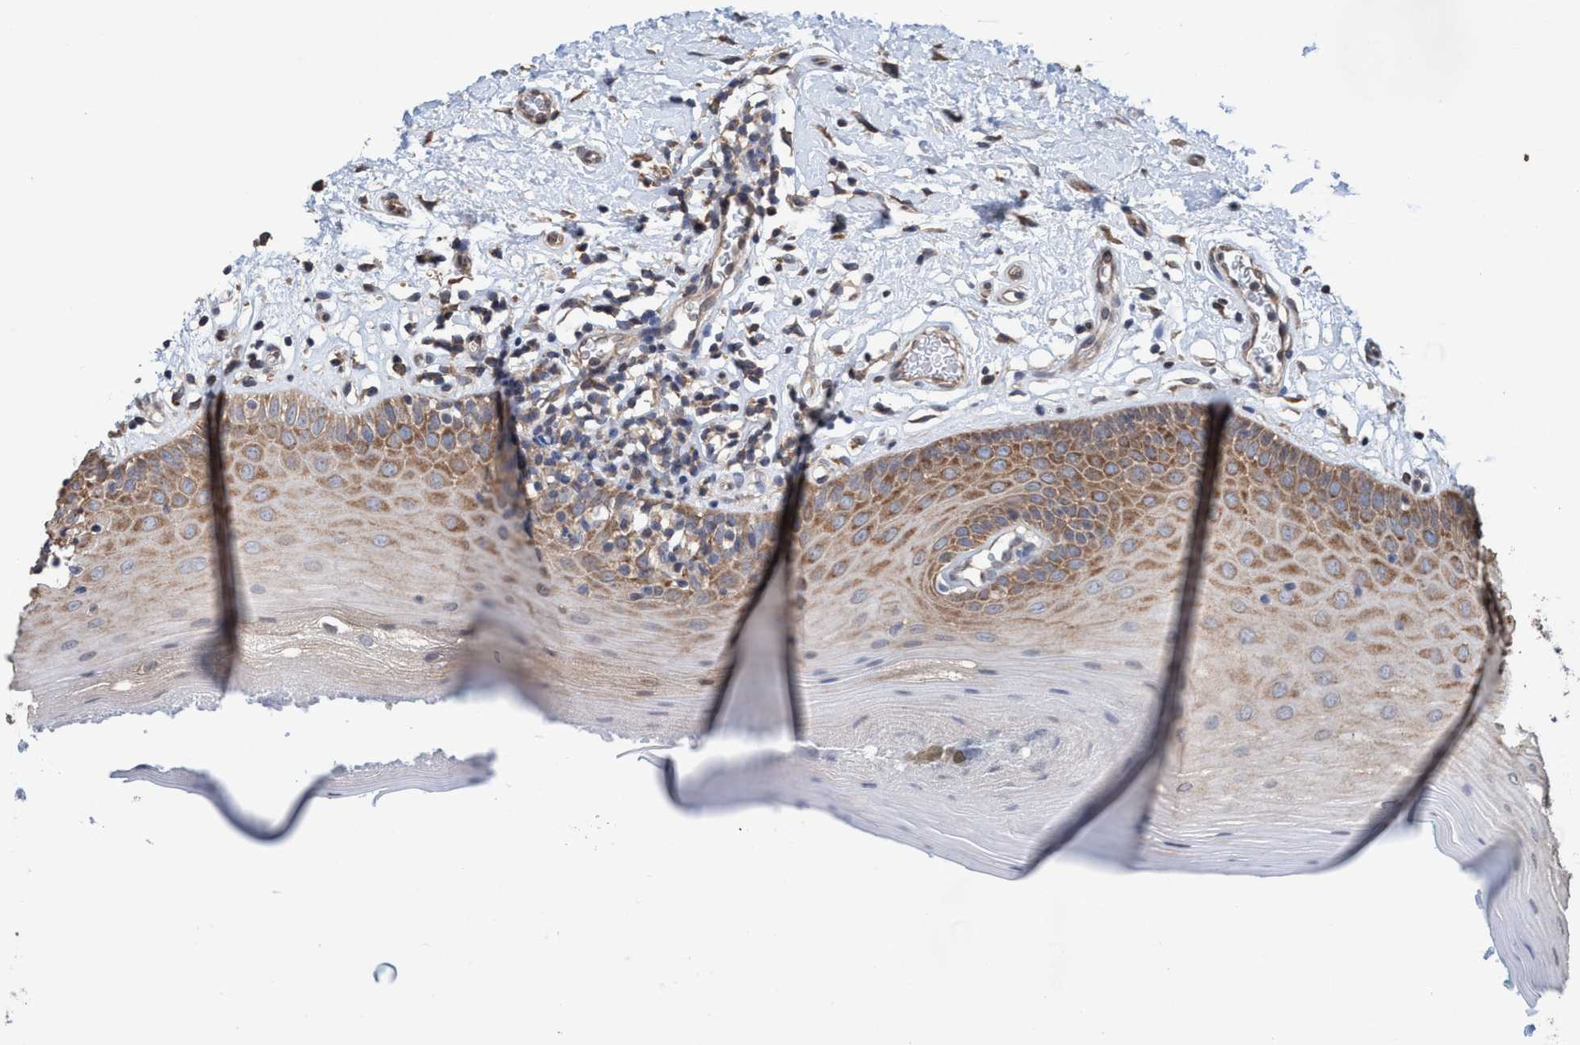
{"staining": {"intensity": "moderate", "quantity": ">75%", "location": "cytoplasmic/membranous"}, "tissue": "oral mucosa", "cell_type": "Squamous epithelial cells", "image_type": "normal", "snomed": [{"axis": "morphology", "description": "Normal tissue, NOS"}, {"axis": "topography", "description": "Skeletal muscle"}, {"axis": "topography", "description": "Oral tissue"}], "caption": "Immunohistochemical staining of normal oral mucosa demonstrates medium levels of moderate cytoplasmic/membranous positivity in approximately >75% of squamous epithelial cells. Immunohistochemistry (ihc) stains the protein of interest in brown and the nuclei are stained blue.", "gene": "METAP2", "patient": {"sex": "male", "age": 58}}